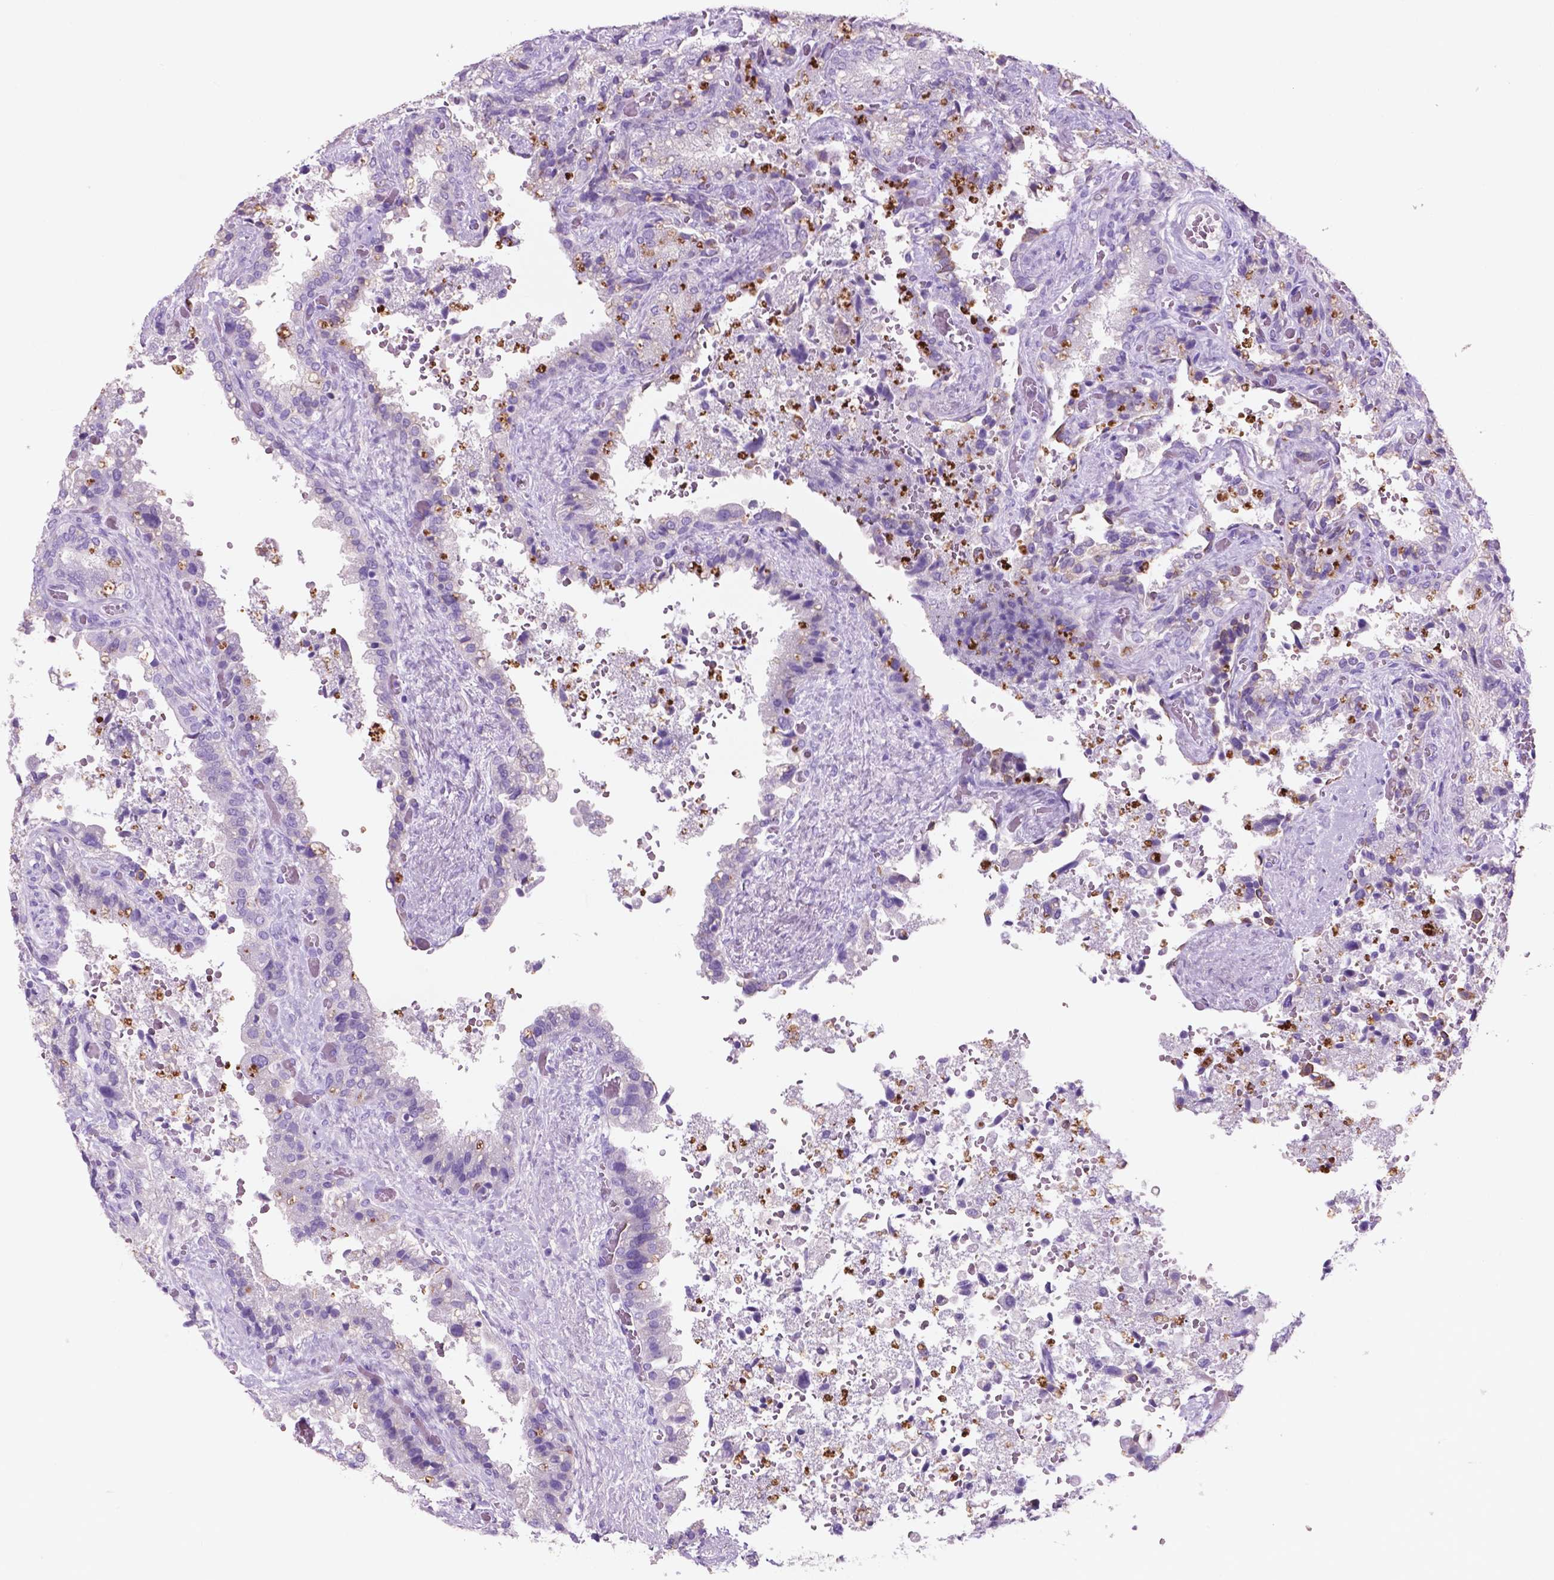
{"staining": {"intensity": "moderate", "quantity": "<25%", "location": "cytoplasmic/membranous"}, "tissue": "seminal vesicle", "cell_type": "Glandular cells", "image_type": "normal", "snomed": [{"axis": "morphology", "description": "Normal tissue, NOS"}, {"axis": "topography", "description": "Seminal veicle"}], "caption": "Protein analysis of unremarkable seminal vesicle exhibits moderate cytoplasmic/membranous staining in approximately <25% of glandular cells. The protein is stained brown, and the nuclei are stained in blue (DAB (3,3'-diaminobenzidine) IHC with brightfield microscopy, high magnification).", "gene": "POU4F1", "patient": {"sex": "male", "age": 57}}